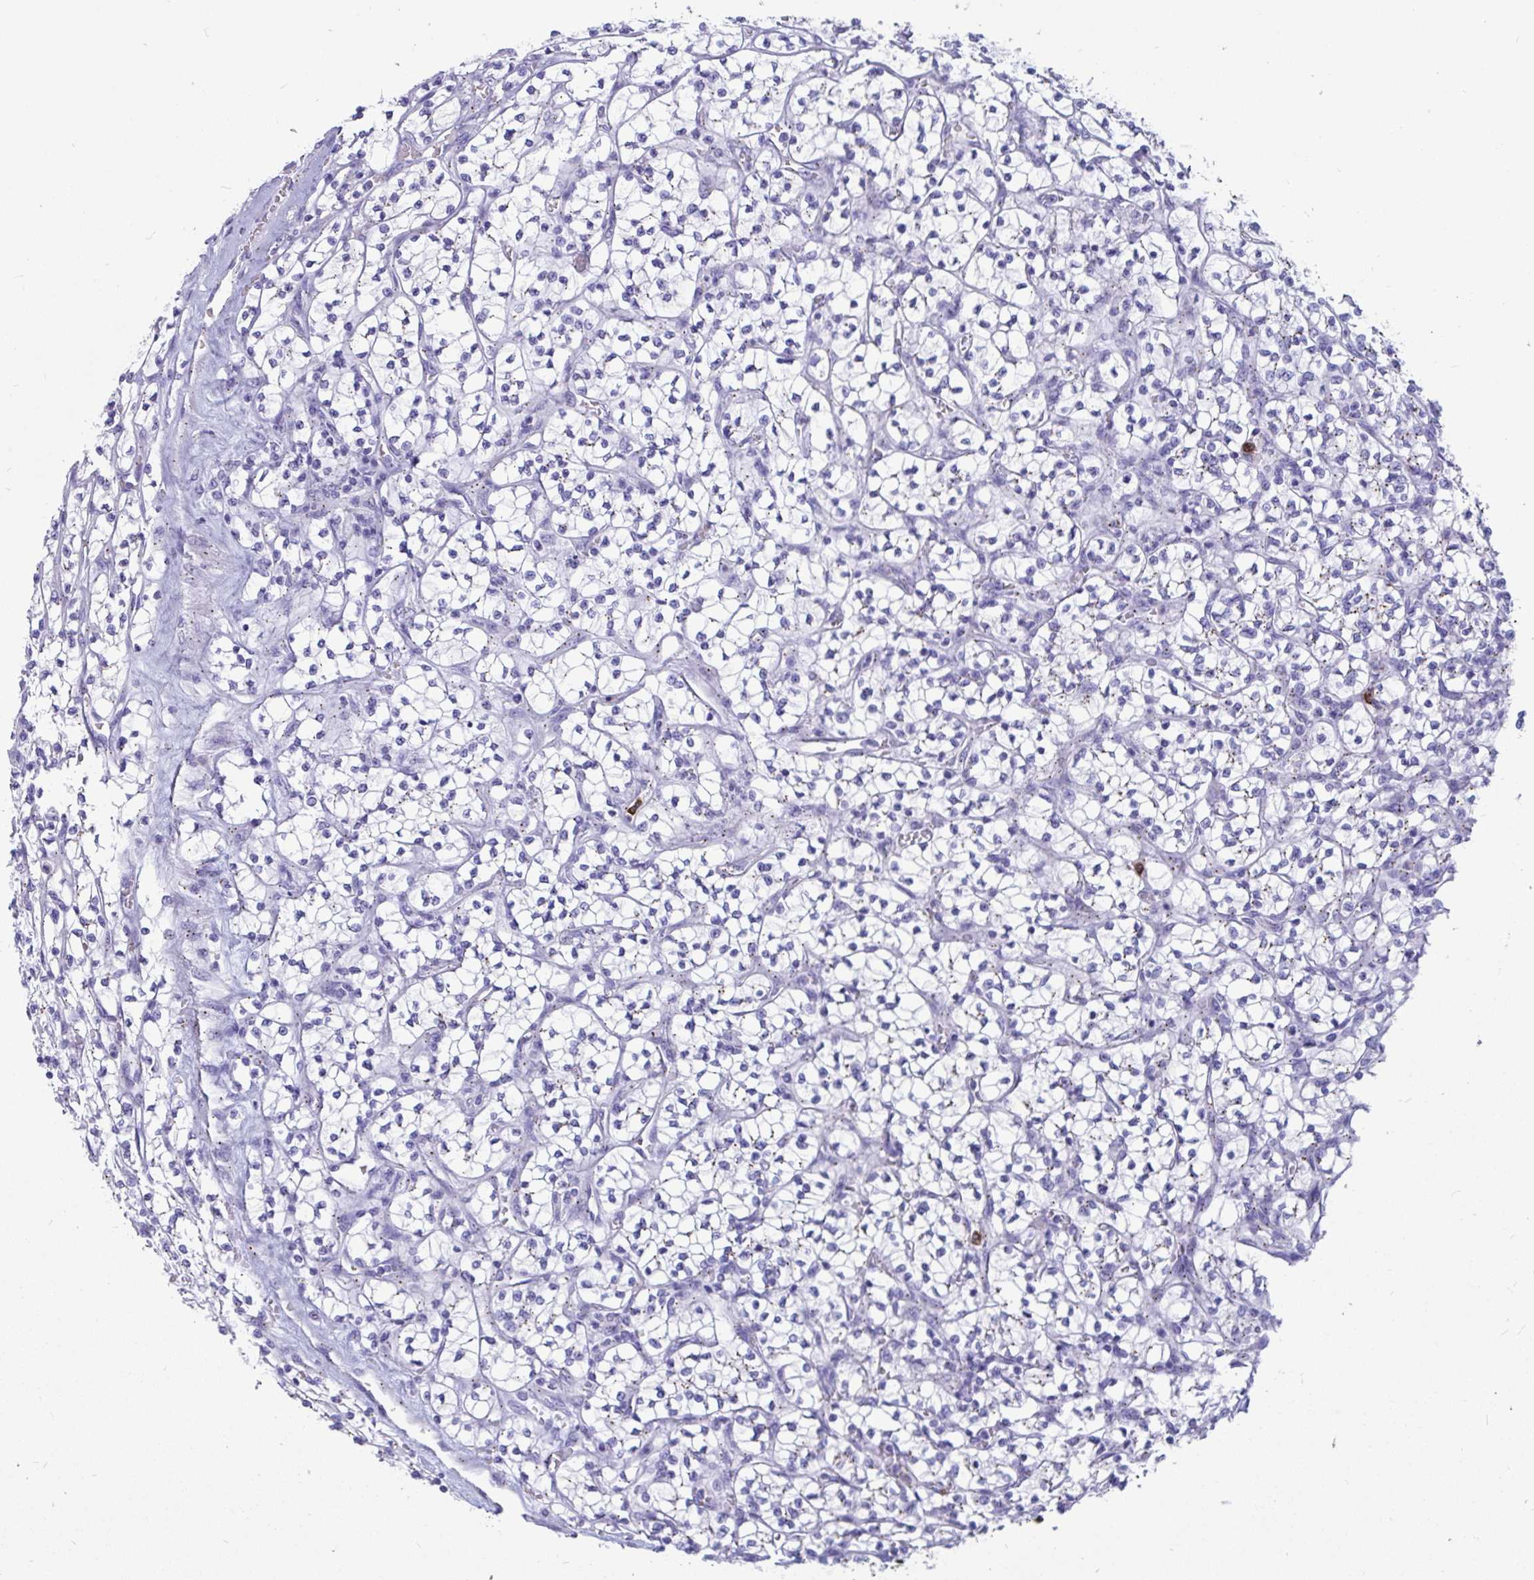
{"staining": {"intensity": "weak", "quantity": "<25%", "location": "cytoplasmic/membranous"}, "tissue": "renal cancer", "cell_type": "Tumor cells", "image_type": "cancer", "snomed": [{"axis": "morphology", "description": "Adenocarcinoma, NOS"}, {"axis": "topography", "description": "Kidney"}], "caption": "The photomicrograph displays no staining of tumor cells in adenocarcinoma (renal). (Stains: DAB (3,3'-diaminobenzidine) immunohistochemistry (IHC) with hematoxylin counter stain, Microscopy: brightfield microscopy at high magnification).", "gene": "RNASE3", "patient": {"sex": "female", "age": 64}}